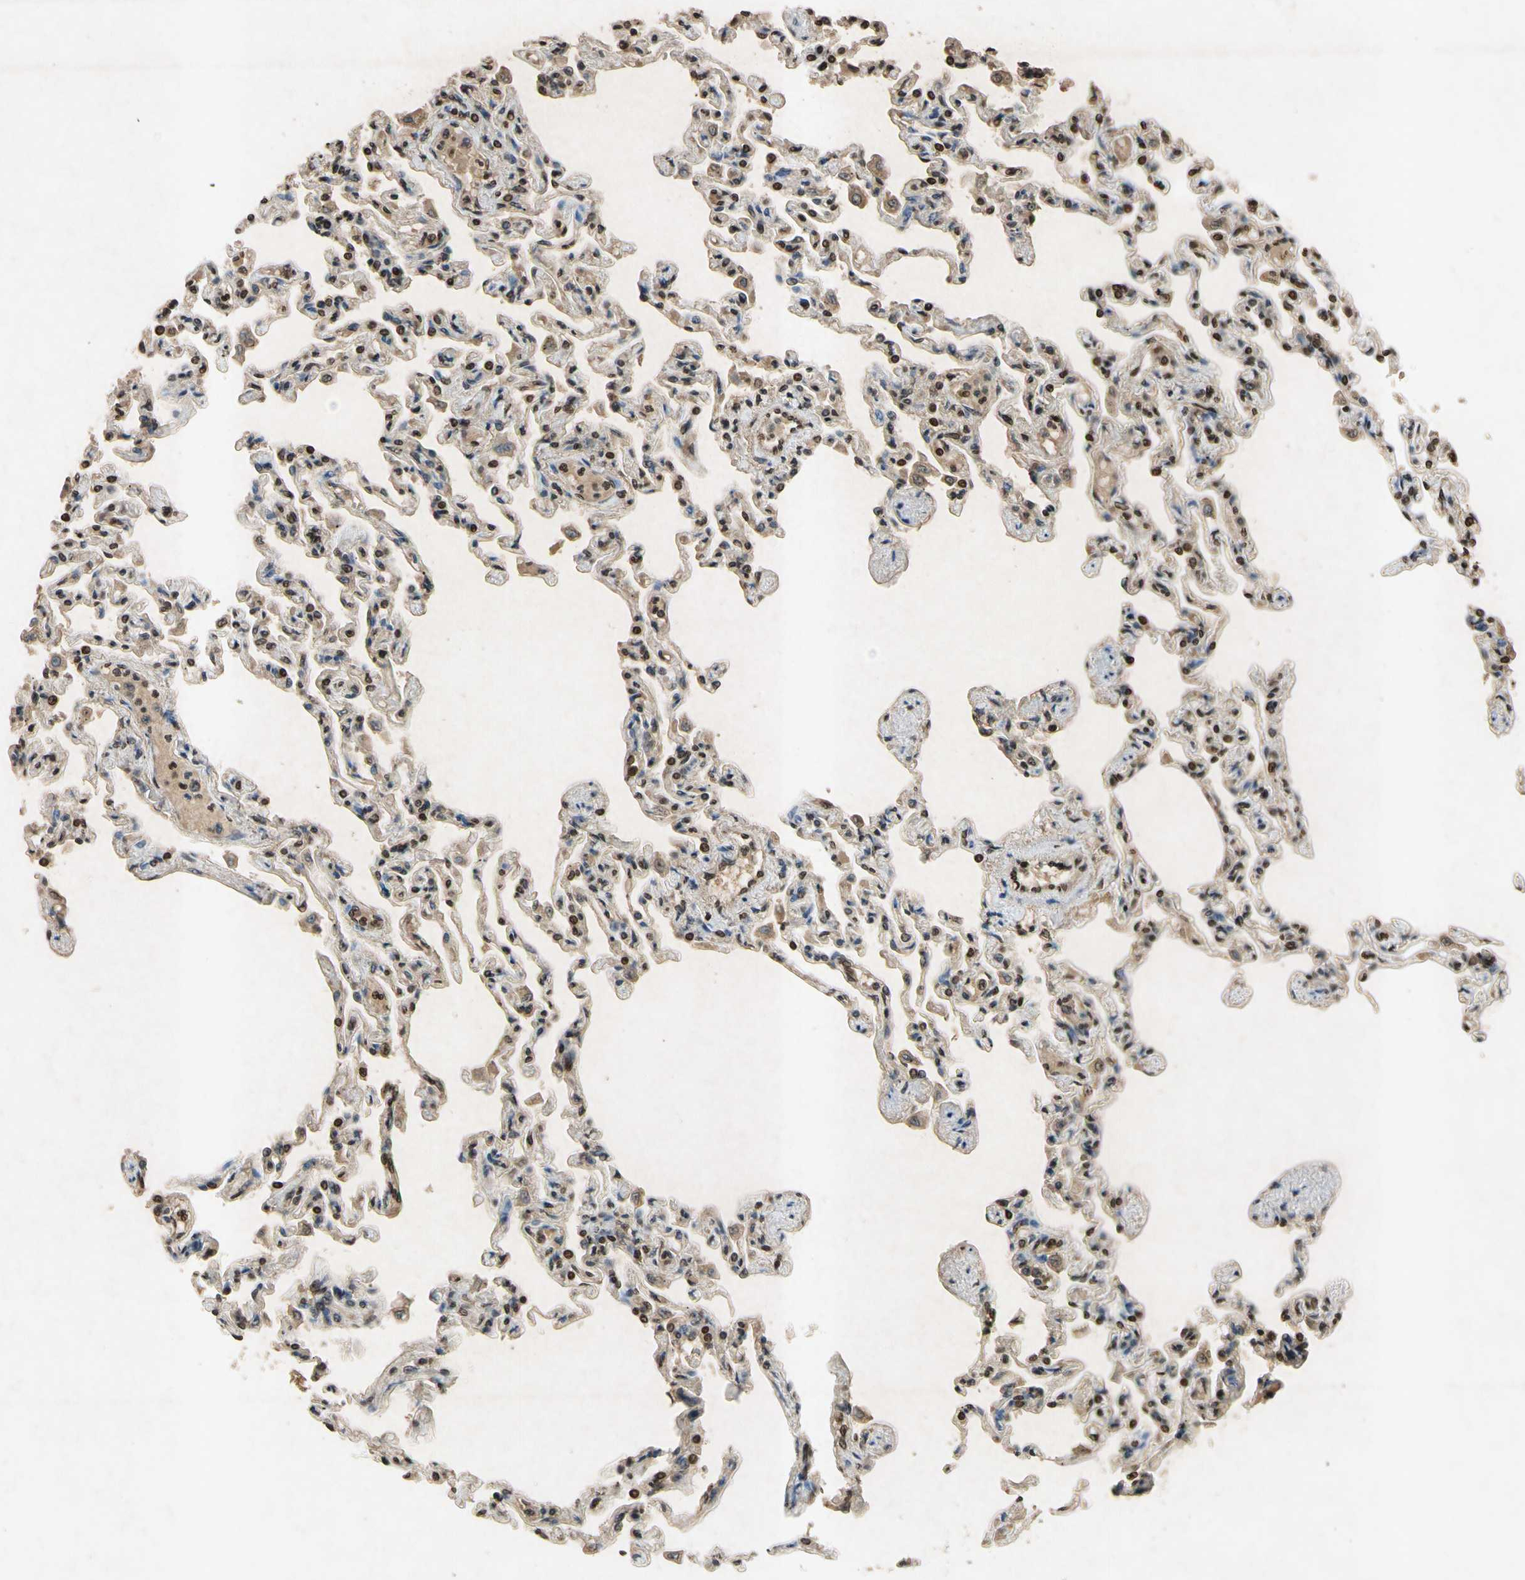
{"staining": {"intensity": "weak", "quantity": "25%-75%", "location": "nuclear"}, "tissue": "lung", "cell_type": "Alveolar cells", "image_type": "normal", "snomed": [{"axis": "morphology", "description": "Normal tissue, NOS"}, {"axis": "topography", "description": "Lung"}], "caption": "Lung stained with a brown dye exhibits weak nuclear positive positivity in about 25%-75% of alveolar cells.", "gene": "HOXB3", "patient": {"sex": "male", "age": 21}}